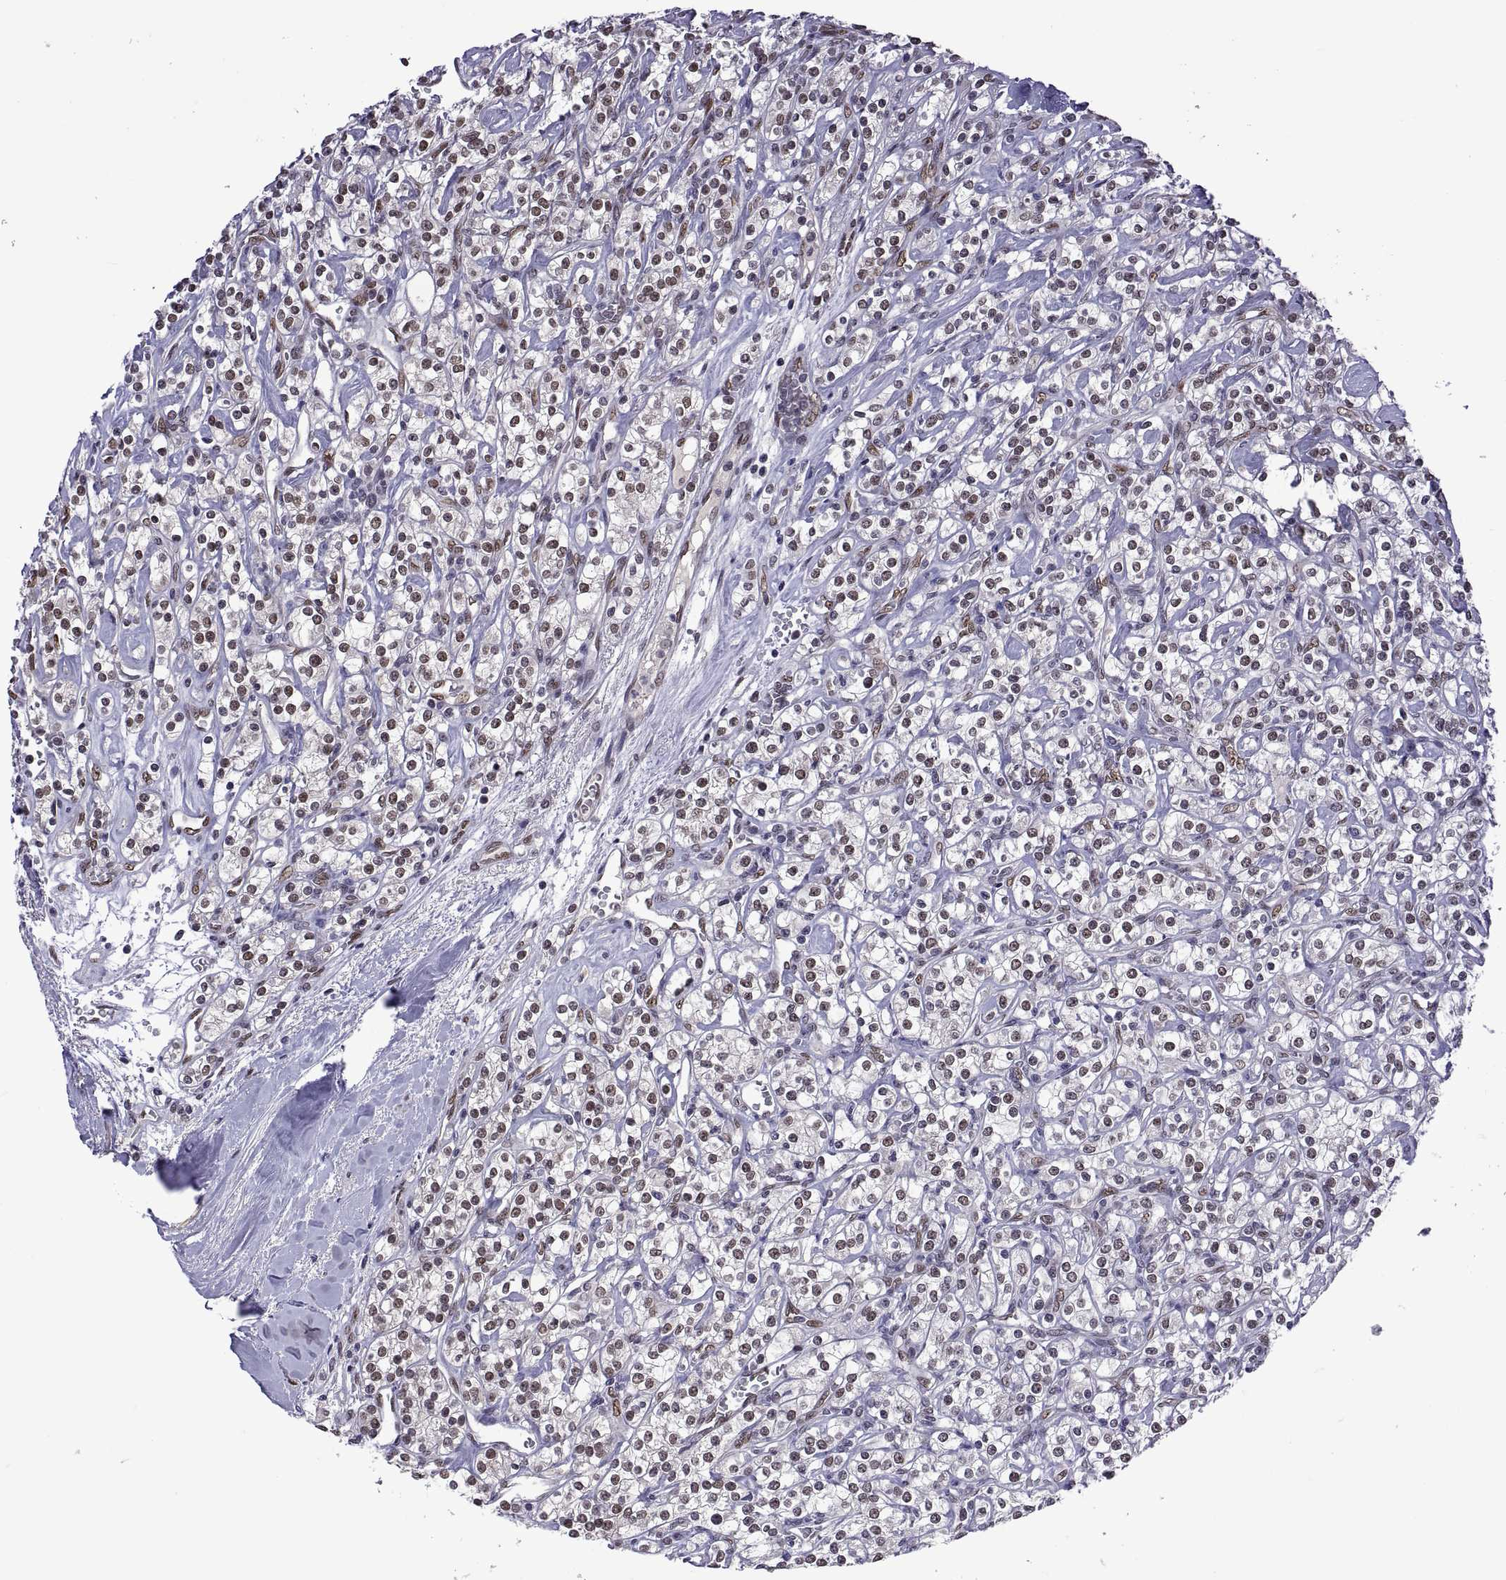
{"staining": {"intensity": "weak", "quantity": "25%-75%", "location": "nuclear"}, "tissue": "renal cancer", "cell_type": "Tumor cells", "image_type": "cancer", "snomed": [{"axis": "morphology", "description": "Adenocarcinoma, NOS"}, {"axis": "topography", "description": "Kidney"}], "caption": "Tumor cells display weak nuclear staining in about 25%-75% of cells in renal cancer.", "gene": "NR4A1", "patient": {"sex": "male", "age": 77}}